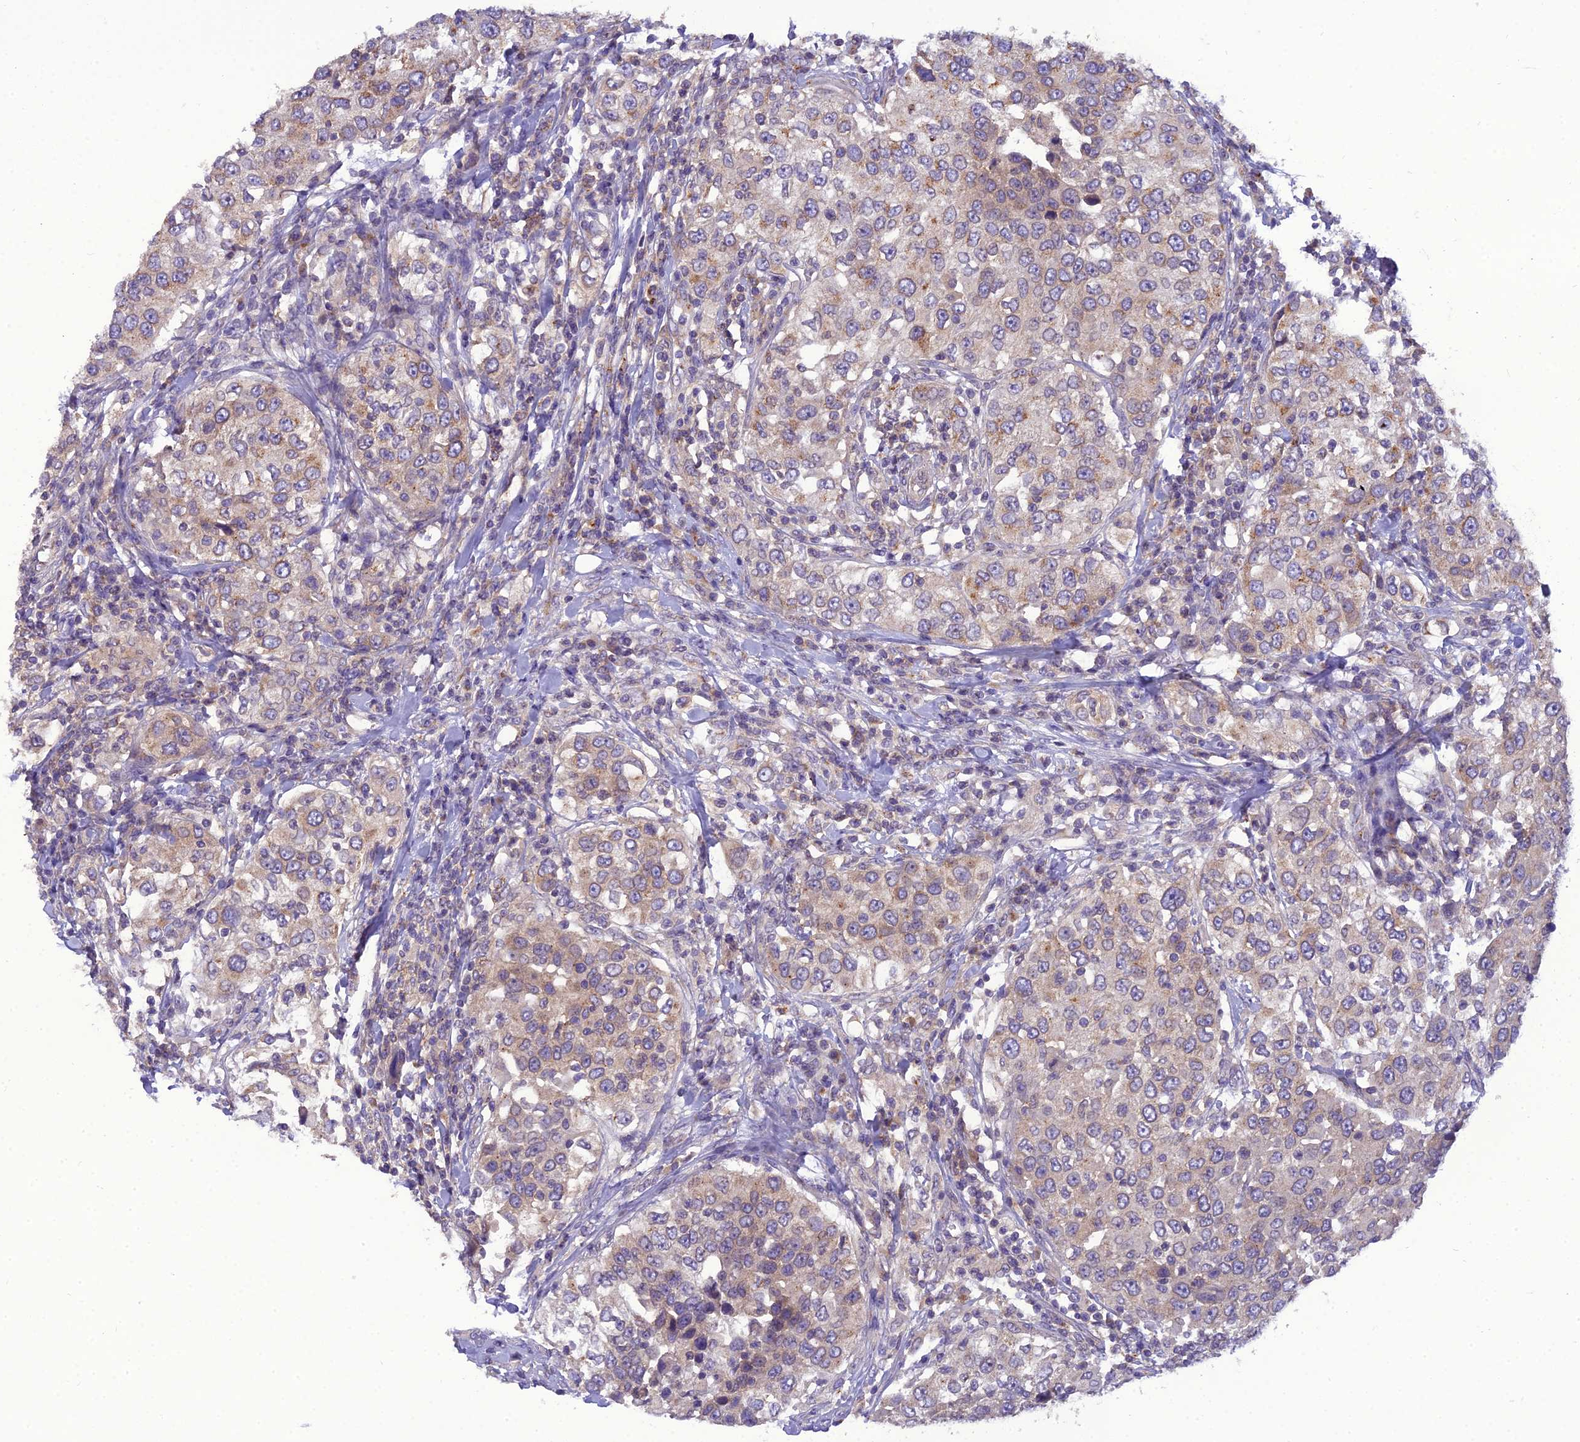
{"staining": {"intensity": "weak", "quantity": "25%-75%", "location": "cytoplasmic/membranous"}, "tissue": "urothelial cancer", "cell_type": "Tumor cells", "image_type": "cancer", "snomed": [{"axis": "morphology", "description": "Urothelial carcinoma, High grade"}, {"axis": "topography", "description": "Urinary bladder"}], "caption": "This photomicrograph exhibits immunohistochemistry staining of human urothelial cancer, with low weak cytoplasmic/membranous positivity in approximately 25%-75% of tumor cells.", "gene": "GOLPH3", "patient": {"sex": "female", "age": 80}}